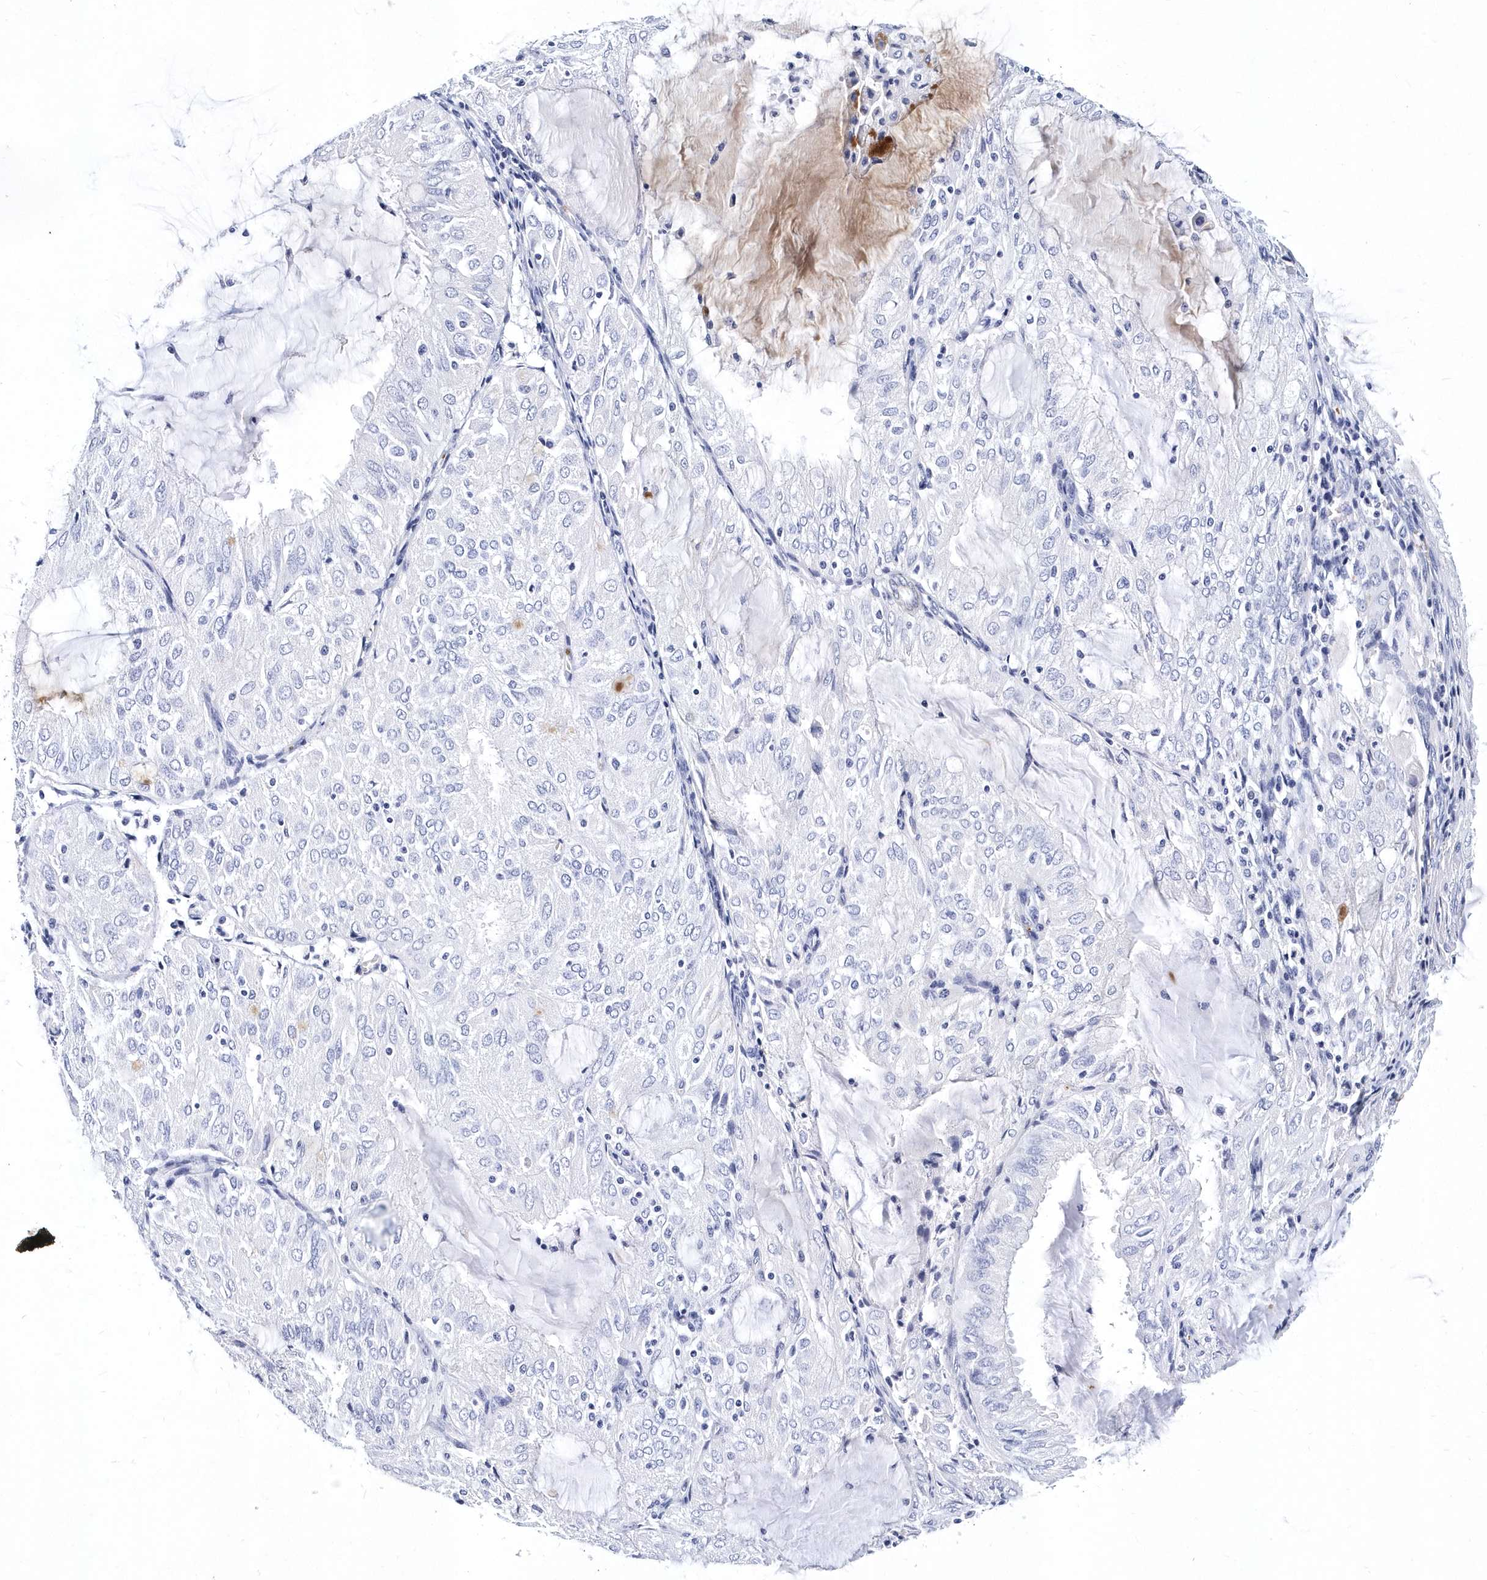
{"staining": {"intensity": "negative", "quantity": "none", "location": "none"}, "tissue": "endometrial cancer", "cell_type": "Tumor cells", "image_type": "cancer", "snomed": [{"axis": "morphology", "description": "Adenocarcinoma, NOS"}, {"axis": "topography", "description": "Endometrium"}], "caption": "High power microscopy image of an IHC histopathology image of endometrial adenocarcinoma, revealing no significant expression in tumor cells.", "gene": "ITGA2B", "patient": {"sex": "female", "age": 81}}